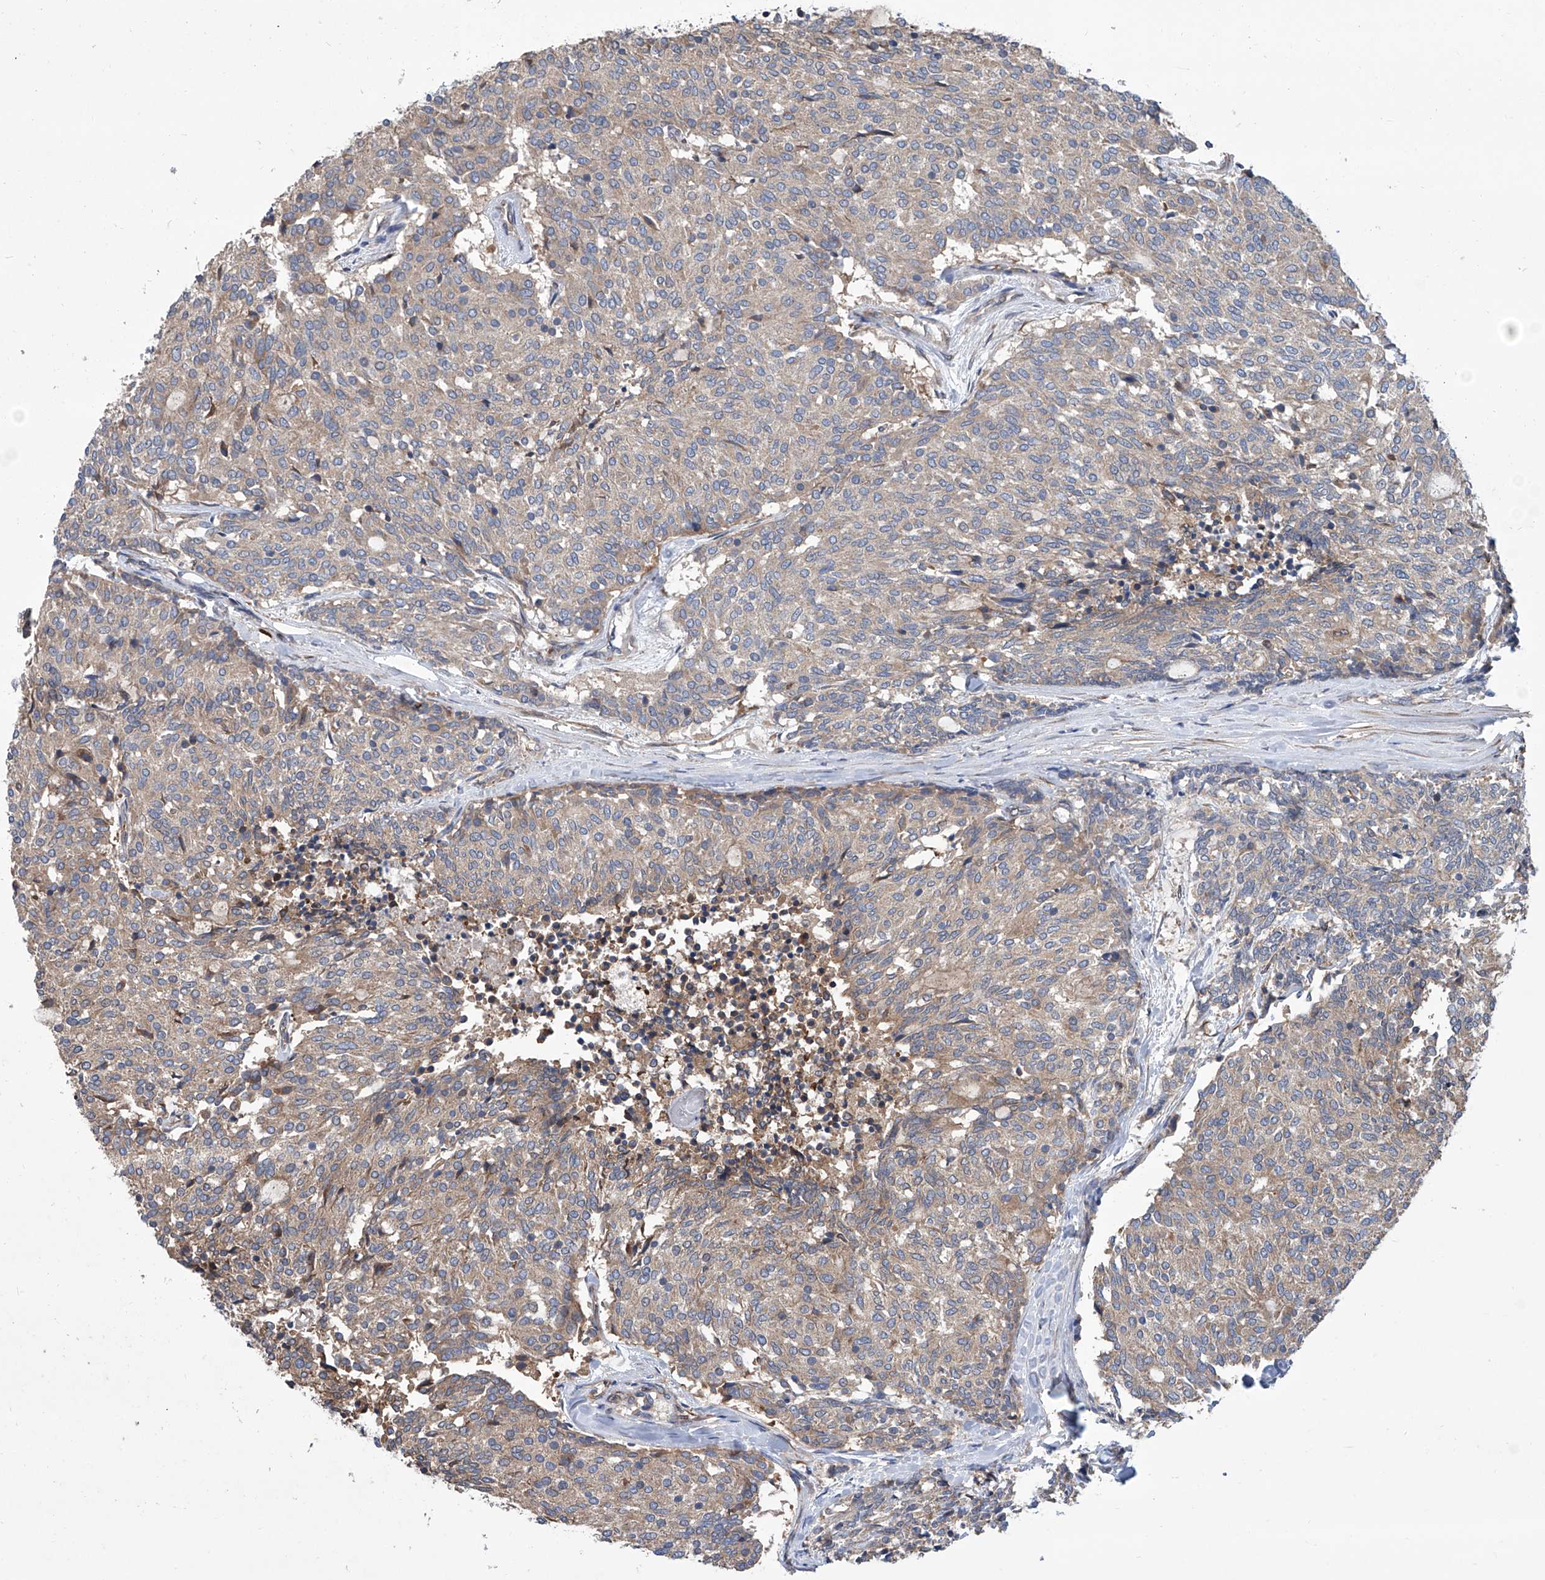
{"staining": {"intensity": "weak", "quantity": "25%-75%", "location": "cytoplasmic/membranous"}, "tissue": "carcinoid", "cell_type": "Tumor cells", "image_type": "cancer", "snomed": [{"axis": "morphology", "description": "Carcinoid, malignant, NOS"}, {"axis": "topography", "description": "Pancreas"}], "caption": "Tumor cells exhibit weak cytoplasmic/membranous positivity in about 25%-75% of cells in carcinoid. The staining was performed using DAB (3,3'-diaminobenzidine), with brown indicating positive protein expression. Nuclei are stained blue with hematoxylin.", "gene": "SMS", "patient": {"sex": "female", "age": 54}}